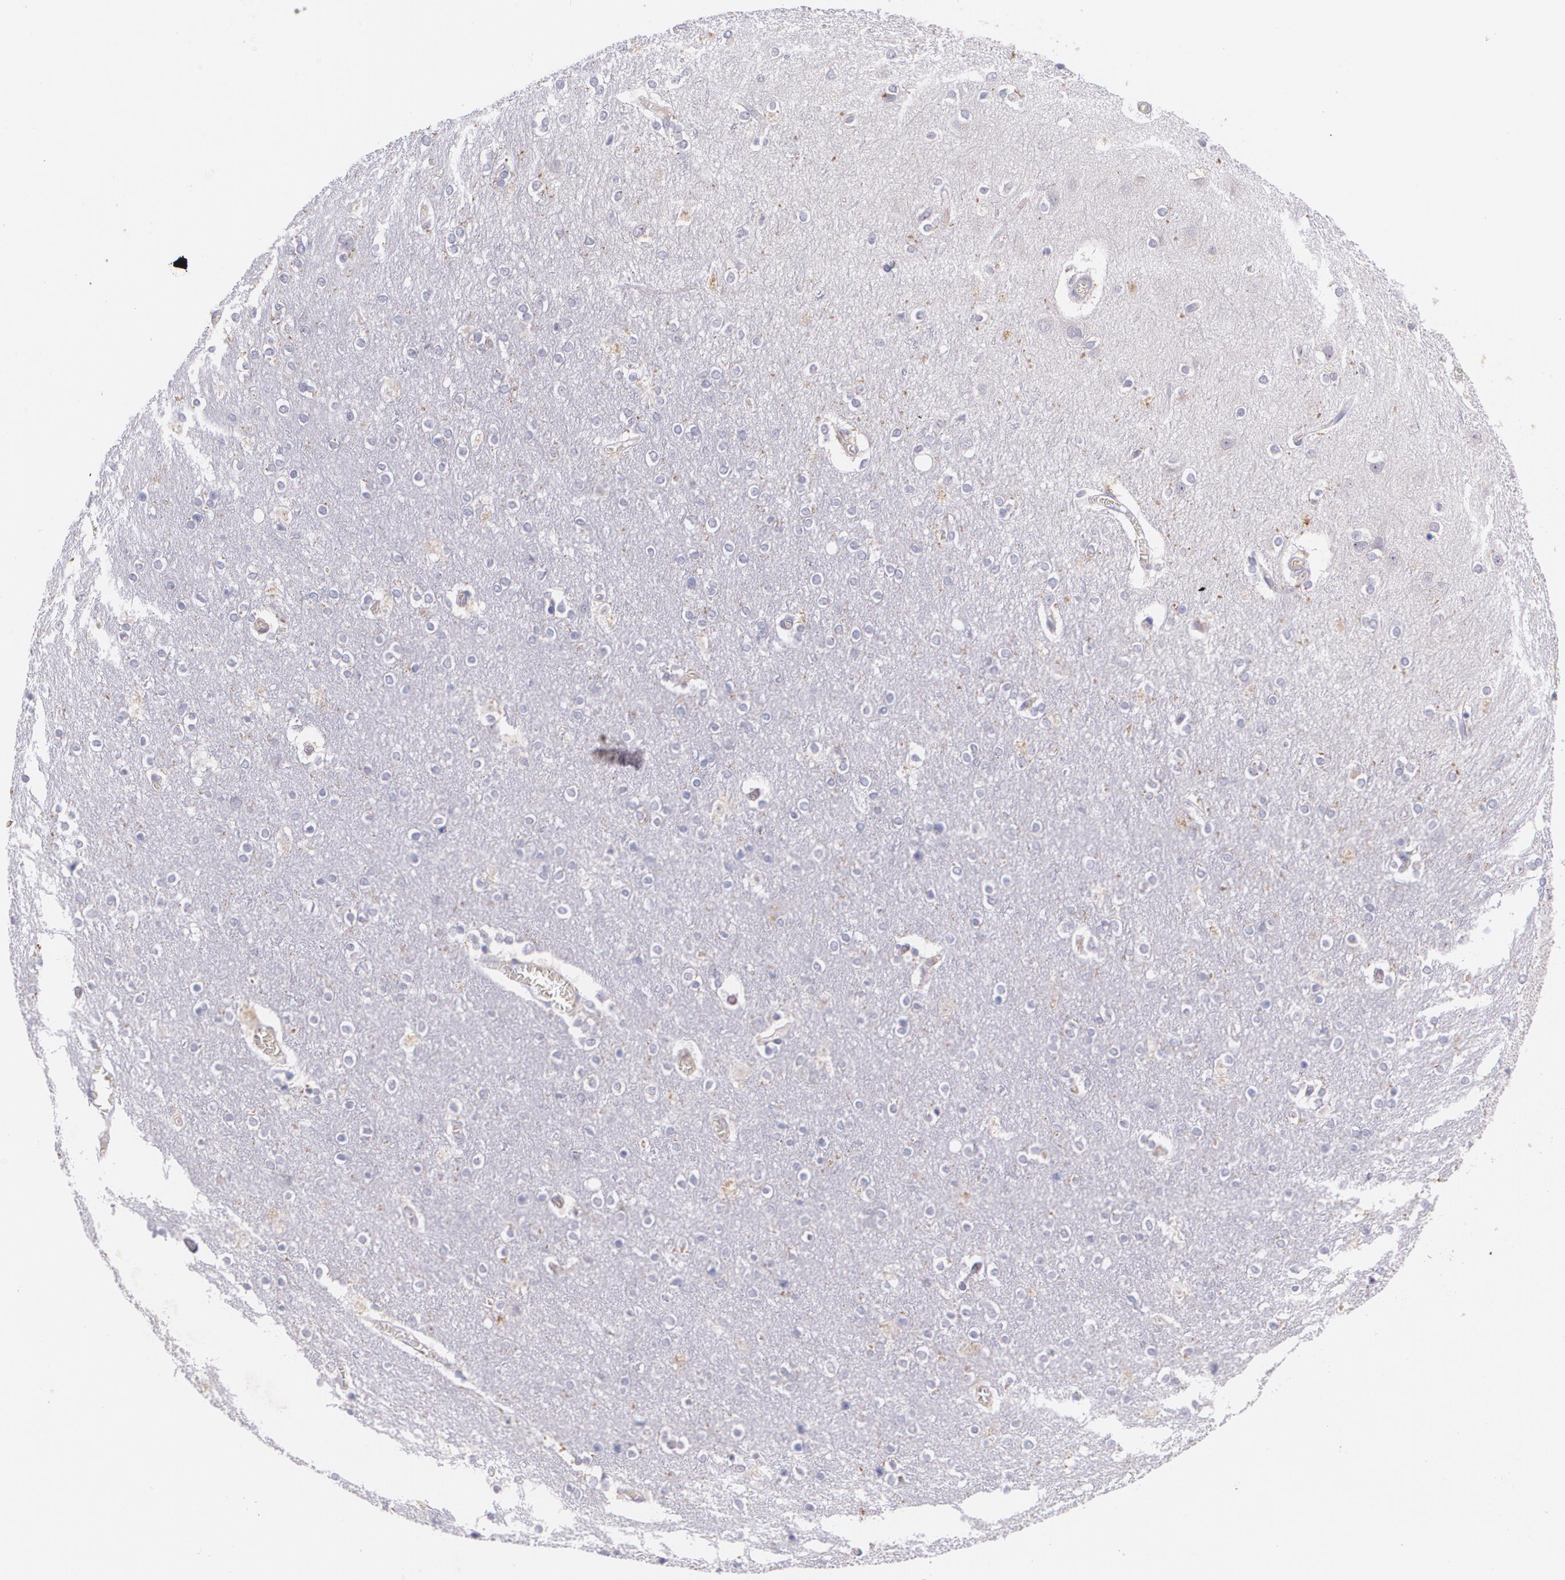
{"staining": {"intensity": "negative", "quantity": "none", "location": "none"}, "tissue": "cerebral cortex", "cell_type": "Endothelial cells", "image_type": "normal", "snomed": [{"axis": "morphology", "description": "Normal tissue, NOS"}, {"axis": "topography", "description": "Cerebral cortex"}], "caption": "Endothelial cells are negative for protein expression in normal human cerebral cortex. (IHC, brightfield microscopy, high magnification).", "gene": "TM4SF1", "patient": {"sex": "female", "age": 54}}